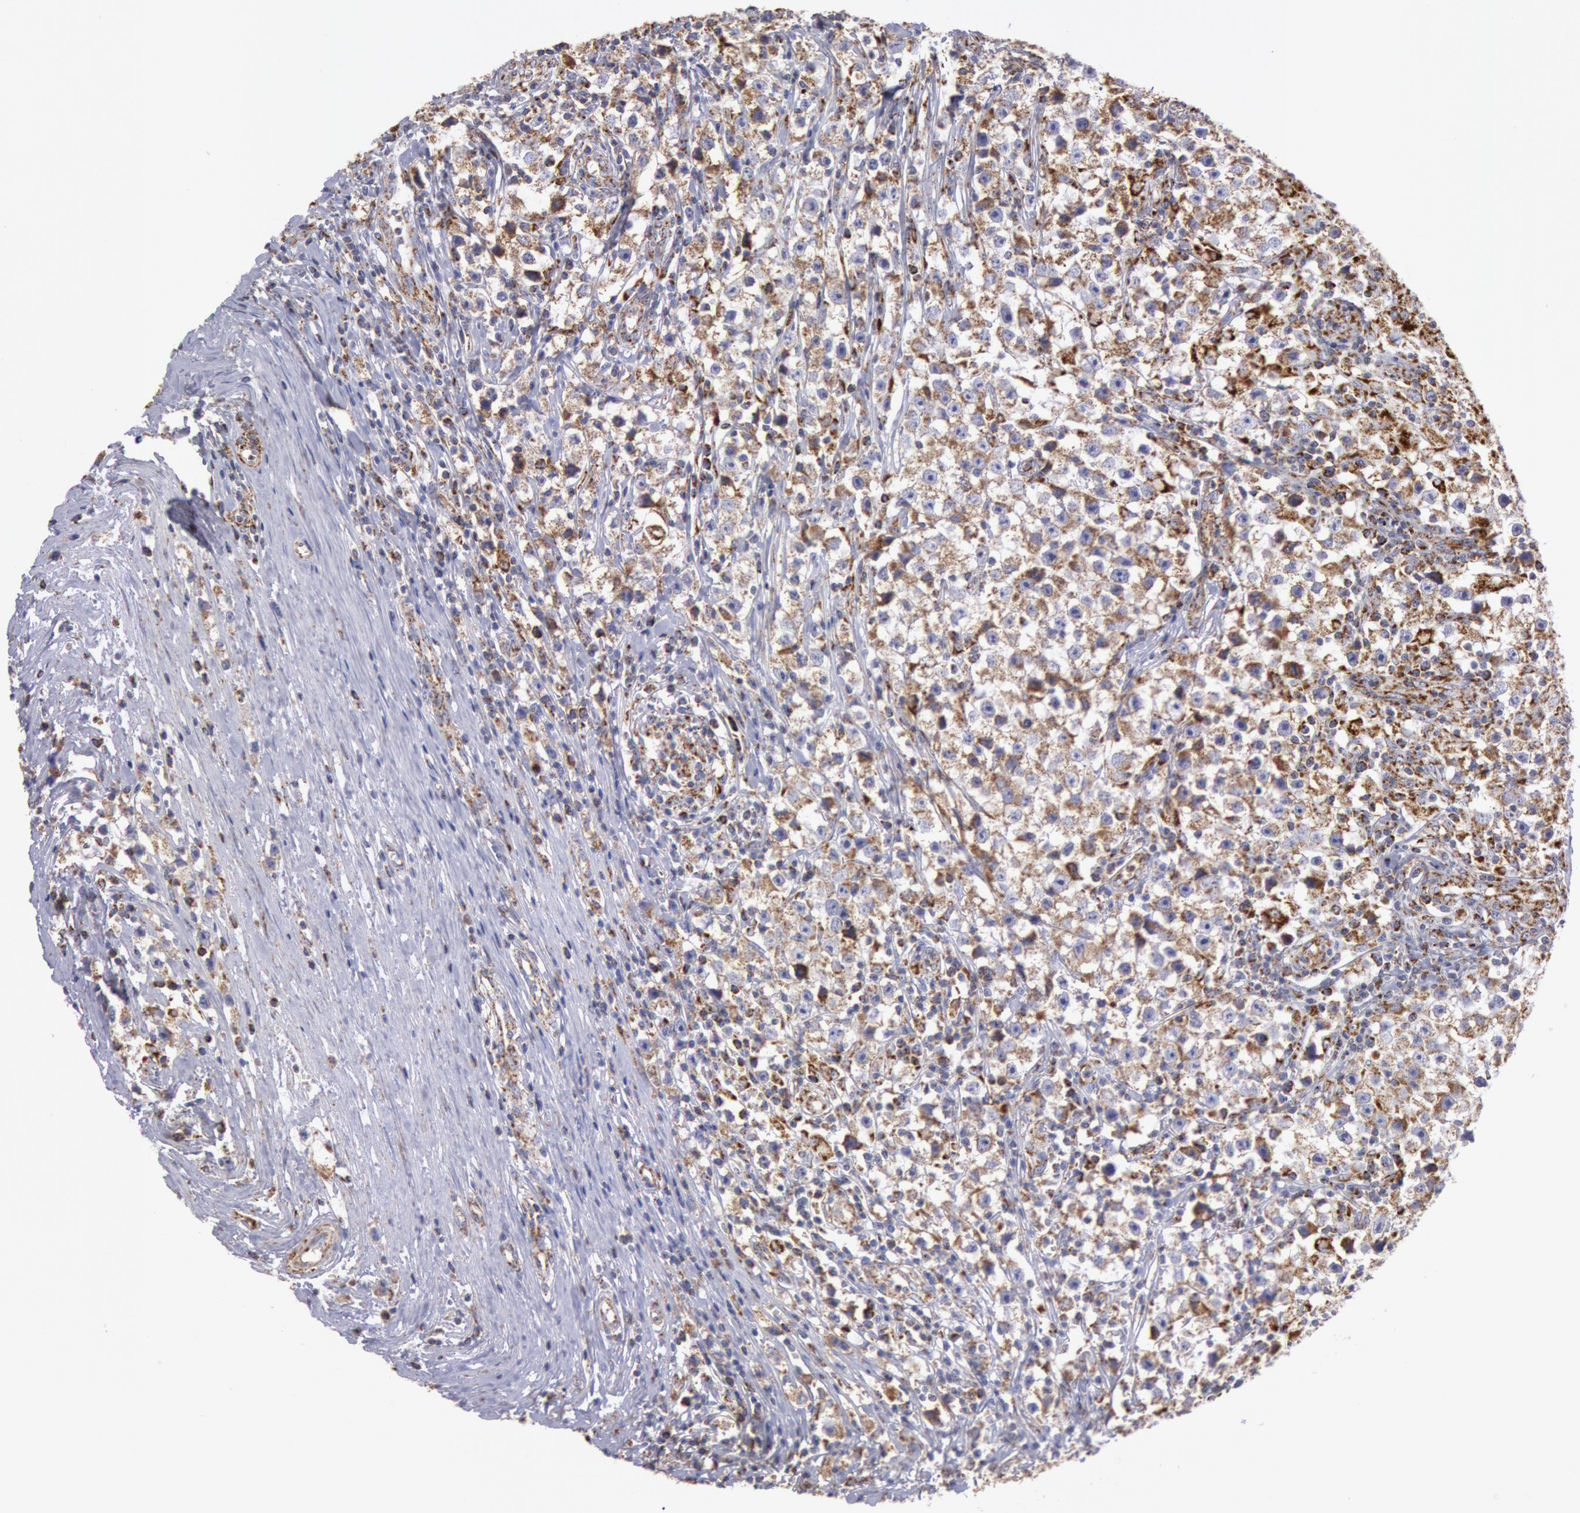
{"staining": {"intensity": "moderate", "quantity": "25%-75%", "location": "cytoplasmic/membranous"}, "tissue": "testis cancer", "cell_type": "Tumor cells", "image_type": "cancer", "snomed": [{"axis": "morphology", "description": "Seminoma, NOS"}, {"axis": "topography", "description": "Testis"}], "caption": "Moderate cytoplasmic/membranous positivity for a protein is identified in about 25%-75% of tumor cells of seminoma (testis) using immunohistochemistry (IHC).", "gene": "CYC1", "patient": {"sex": "male", "age": 35}}